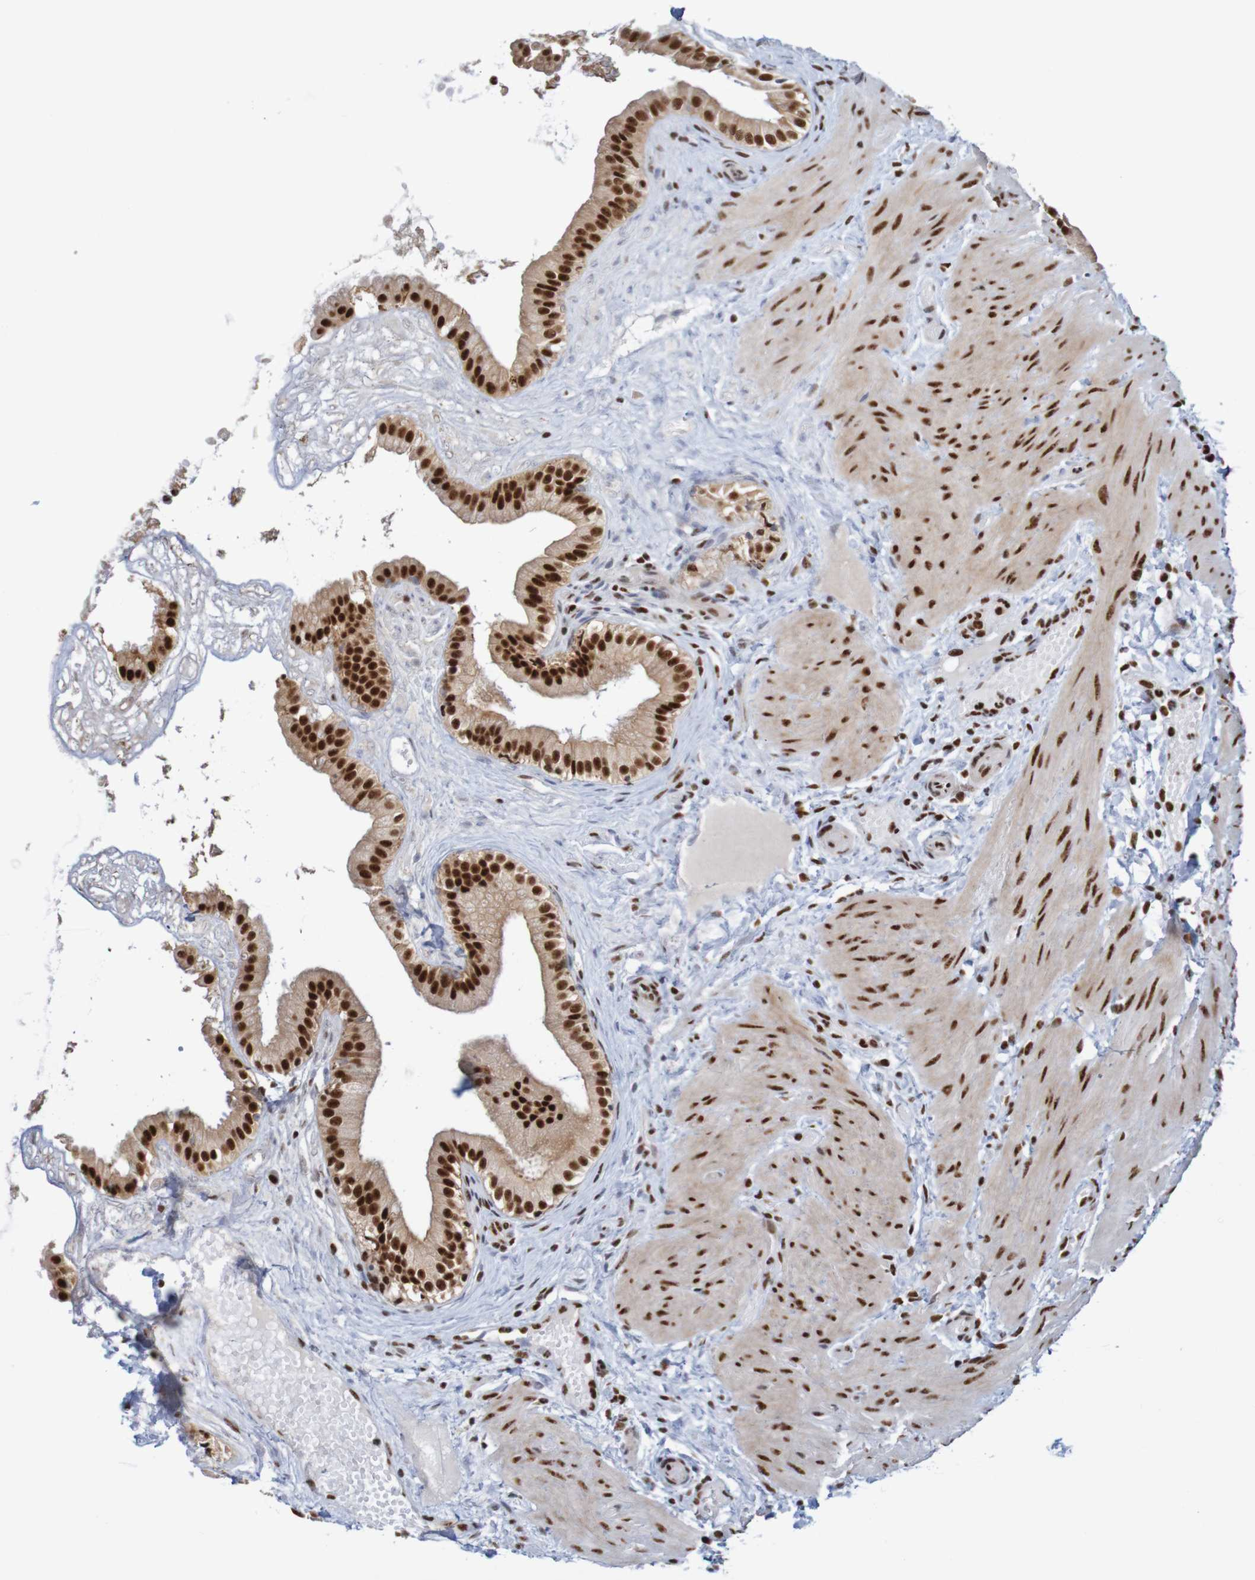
{"staining": {"intensity": "strong", "quantity": ">75%", "location": "nuclear"}, "tissue": "gallbladder", "cell_type": "Glandular cells", "image_type": "normal", "snomed": [{"axis": "morphology", "description": "Normal tissue, NOS"}, {"axis": "topography", "description": "Gallbladder"}], "caption": "DAB immunohistochemical staining of normal gallbladder exhibits strong nuclear protein staining in about >75% of glandular cells.", "gene": "THRAP3", "patient": {"sex": "female", "age": 26}}